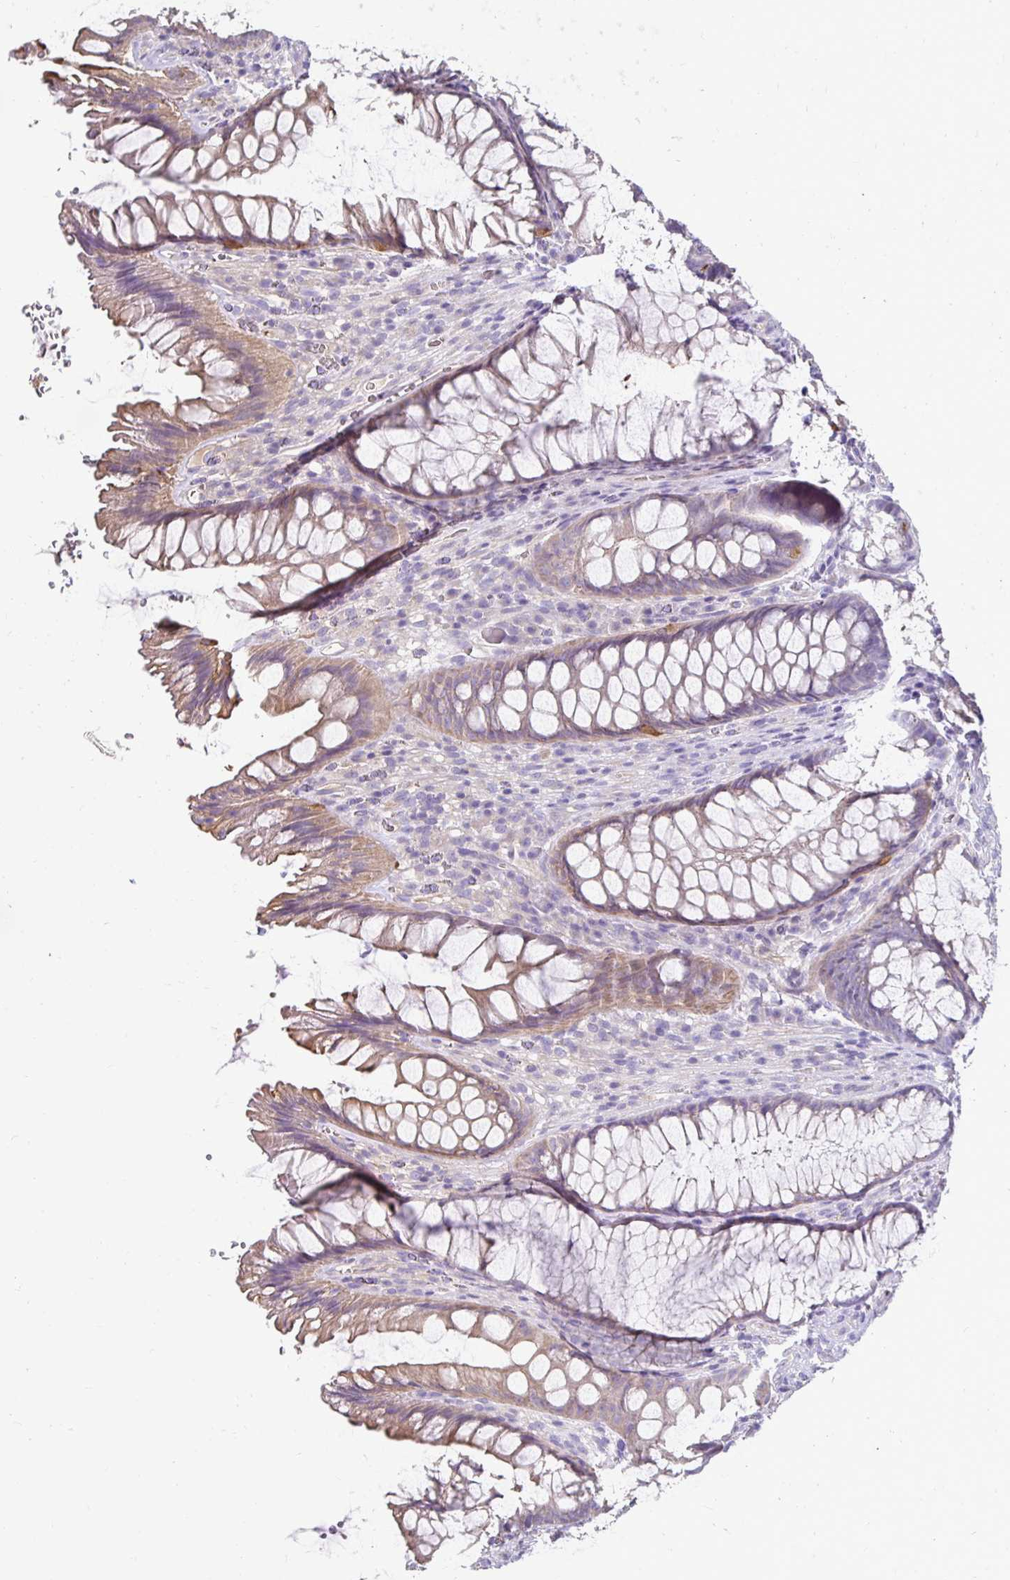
{"staining": {"intensity": "weak", "quantity": "25%-75%", "location": "cytoplasmic/membranous"}, "tissue": "rectum", "cell_type": "Glandular cells", "image_type": "normal", "snomed": [{"axis": "morphology", "description": "Normal tissue, NOS"}, {"axis": "topography", "description": "Rectum"}], "caption": "An image showing weak cytoplasmic/membranous expression in about 25%-75% of glandular cells in normal rectum, as visualized by brown immunohistochemical staining.", "gene": "AKAP6", "patient": {"sex": "male", "age": 53}}